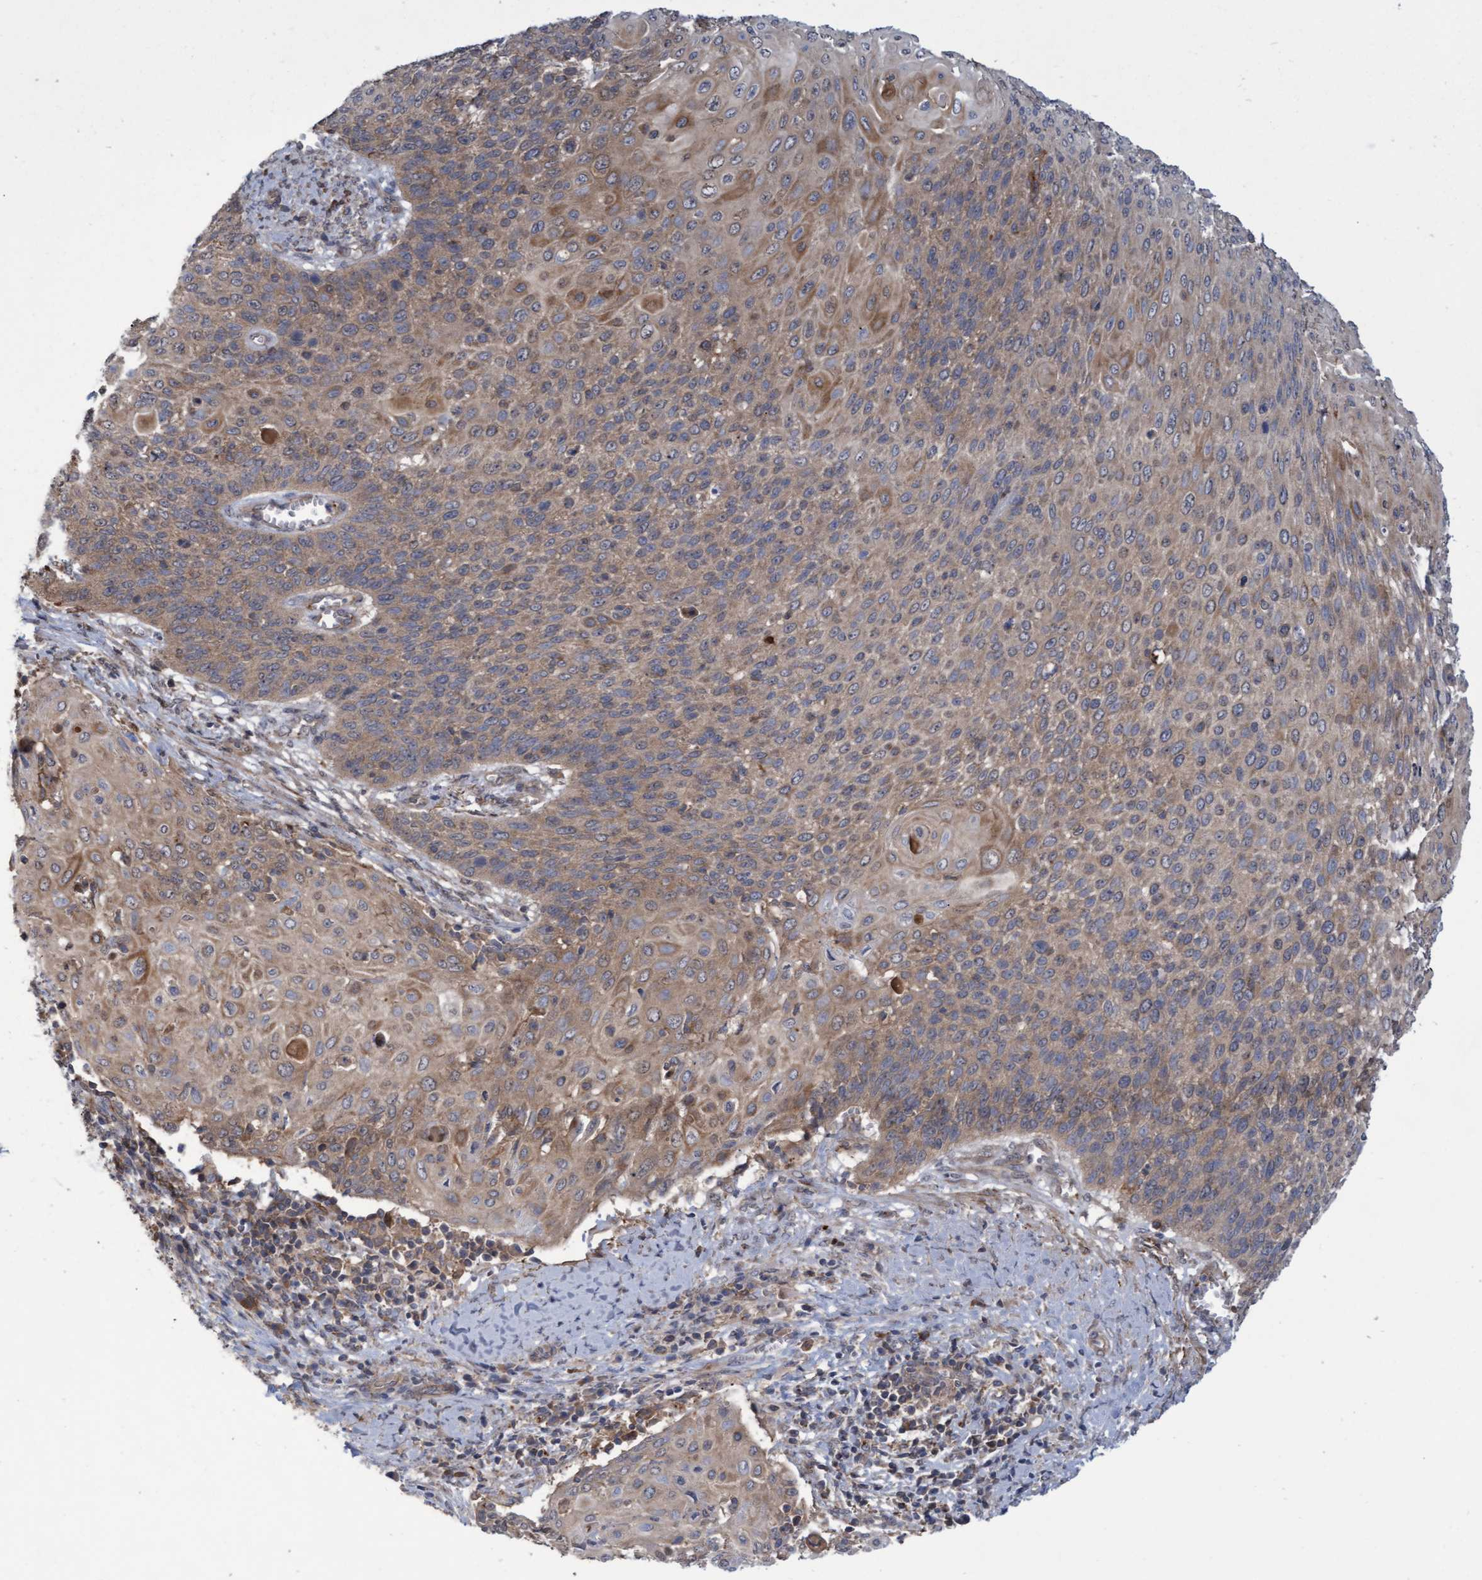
{"staining": {"intensity": "moderate", "quantity": "25%-75%", "location": "cytoplasmic/membranous"}, "tissue": "cervical cancer", "cell_type": "Tumor cells", "image_type": "cancer", "snomed": [{"axis": "morphology", "description": "Squamous cell carcinoma, NOS"}, {"axis": "topography", "description": "Cervix"}], "caption": "The image exhibits immunohistochemical staining of squamous cell carcinoma (cervical). There is moderate cytoplasmic/membranous staining is present in about 25%-75% of tumor cells.", "gene": "NAA15", "patient": {"sex": "female", "age": 39}}